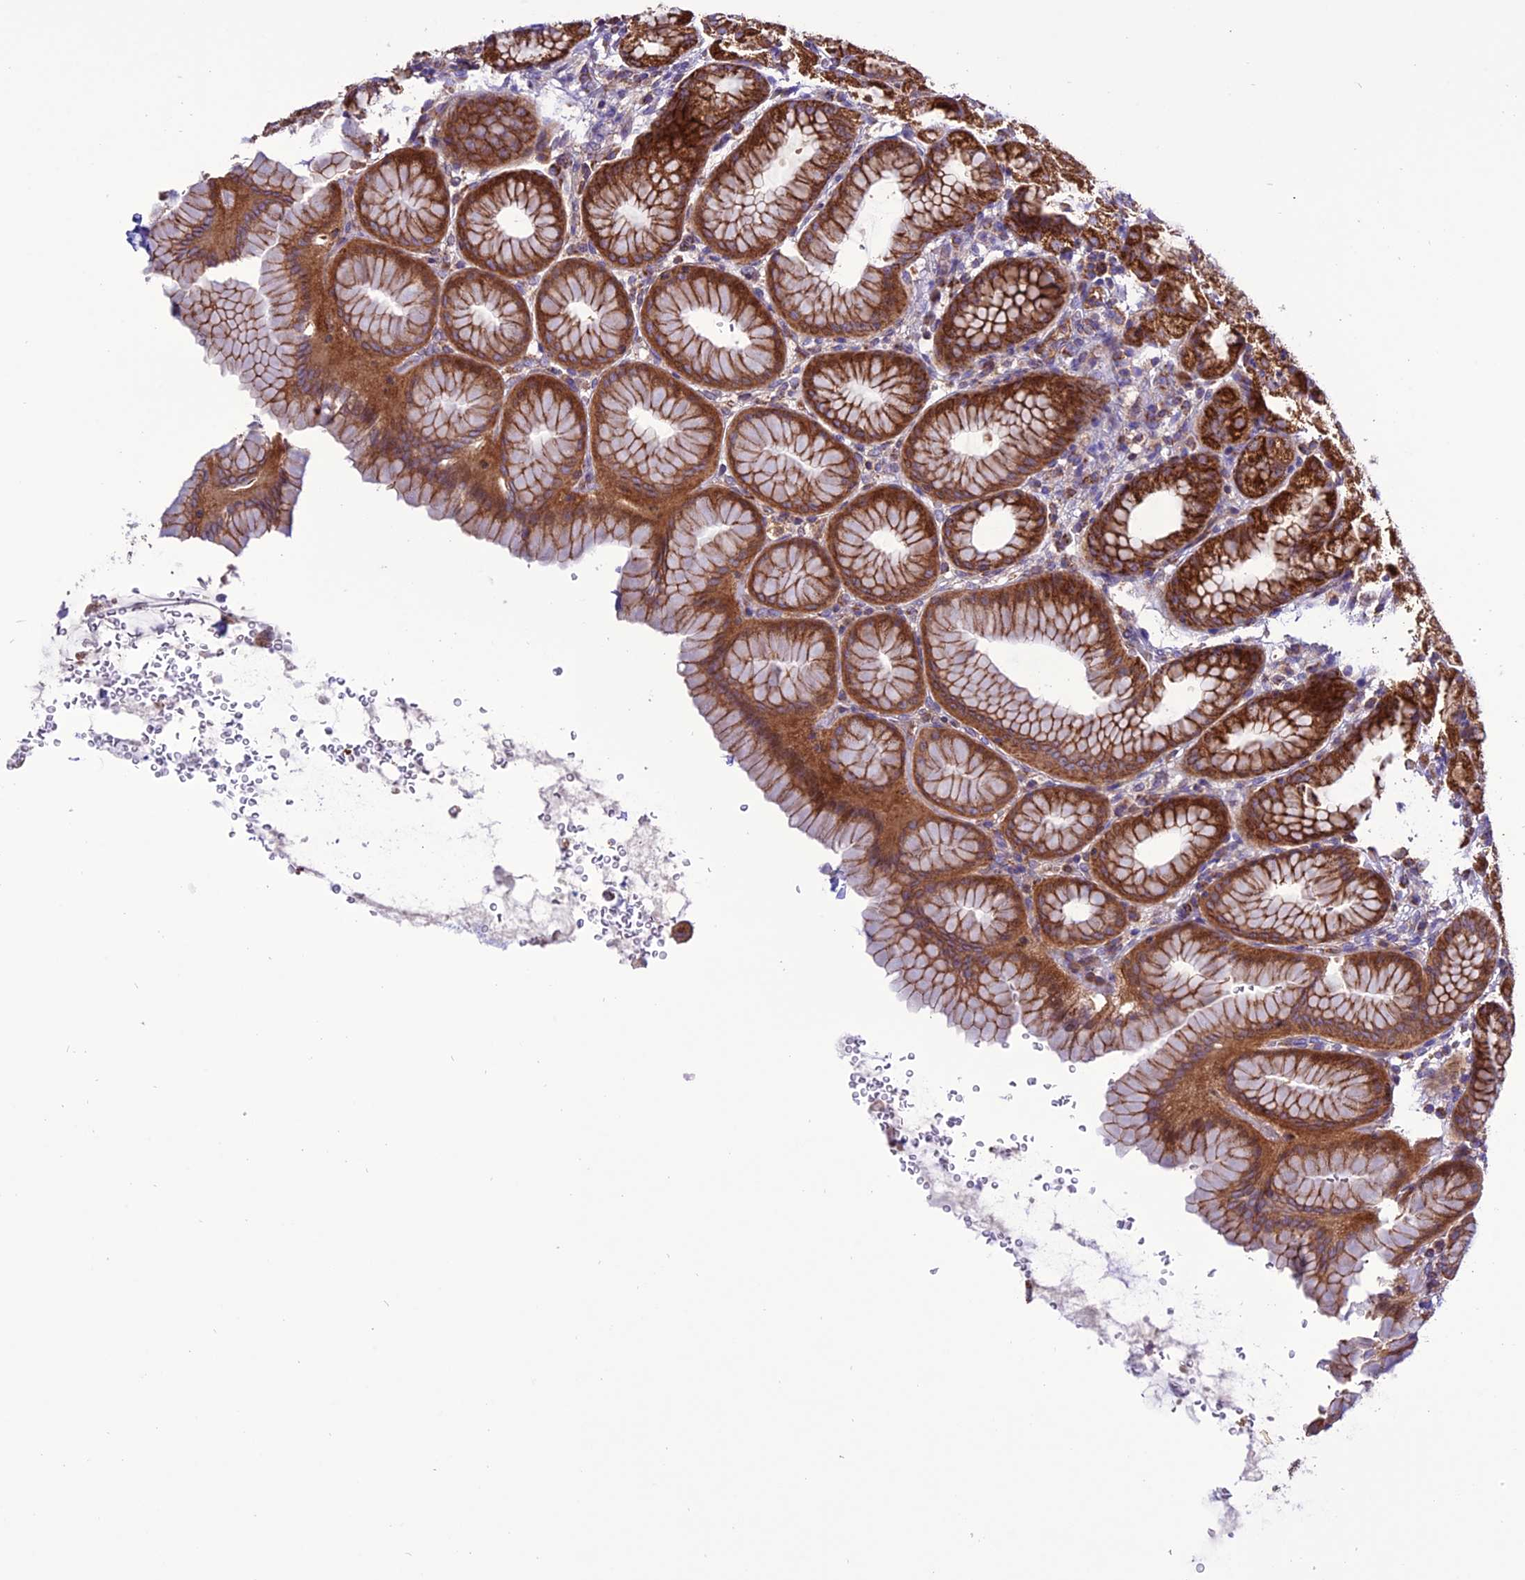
{"staining": {"intensity": "strong", "quantity": ">75%", "location": "cytoplasmic/membranous"}, "tissue": "stomach", "cell_type": "Glandular cells", "image_type": "normal", "snomed": [{"axis": "morphology", "description": "Normal tissue, NOS"}, {"axis": "topography", "description": "Stomach"}], "caption": "Stomach stained with IHC displays strong cytoplasmic/membranous positivity in about >75% of glandular cells. (DAB IHC, brown staining for protein, blue staining for nuclei).", "gene": "MRPS9", "patient": {"sex": "male", "age": 42}}